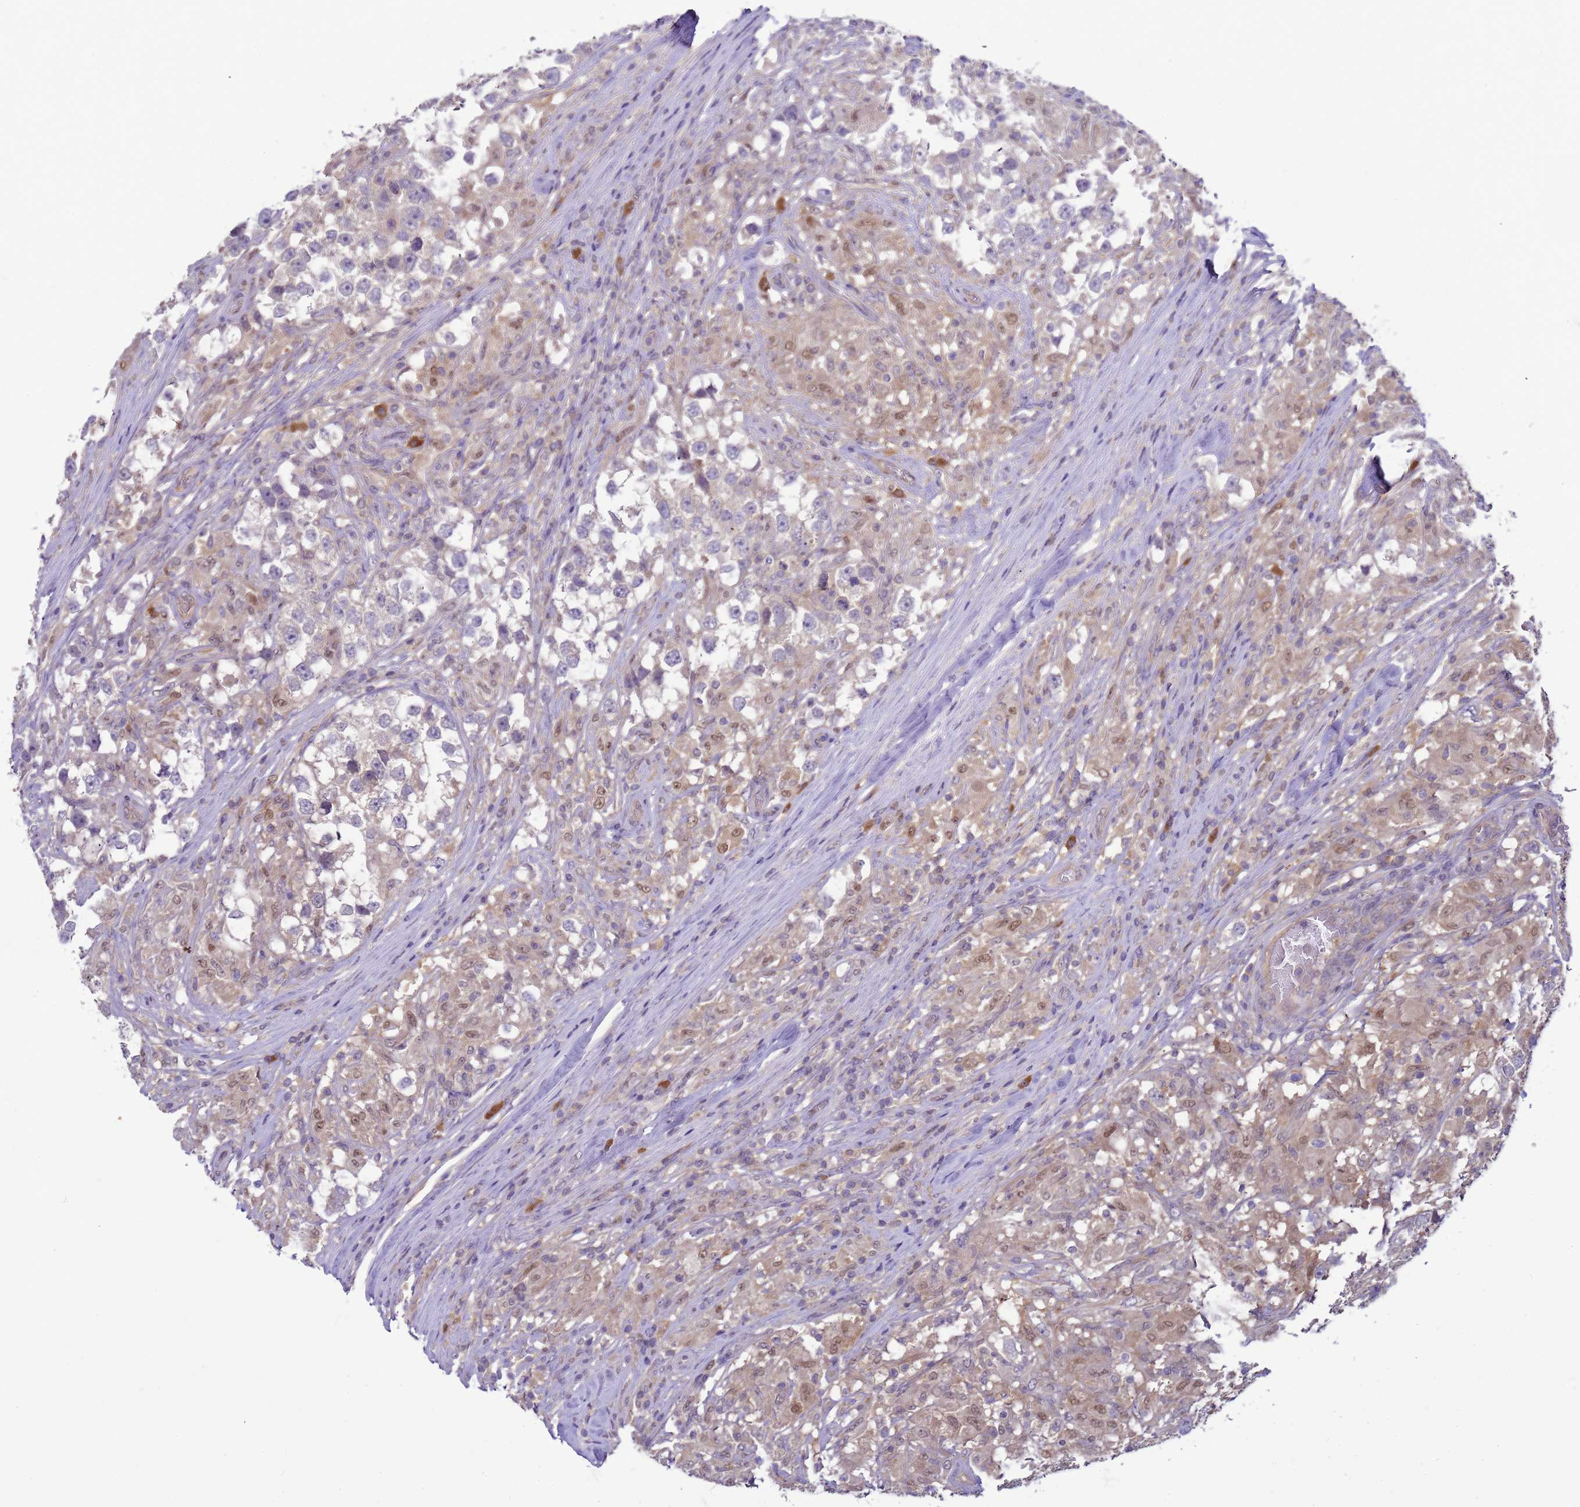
{"staining": {"intensity": "weak", "quantity": "<25%", "location": "cytoplasmic/membranous"}, "tissue": "testis cancer", "cell_type": "Tumor cells", "image_type": "cancer", "snomed": [{"axis": "morphology", "description": "Seminoma, NOS"}, {"axis": "topography", "description": "Testis"}], "caption": "Testis cancer was stained to show a protein in brown. There is no significant staining in tumor cells.", "gene": "DDI2", "patient": {"sex": "male", "age": 46}}